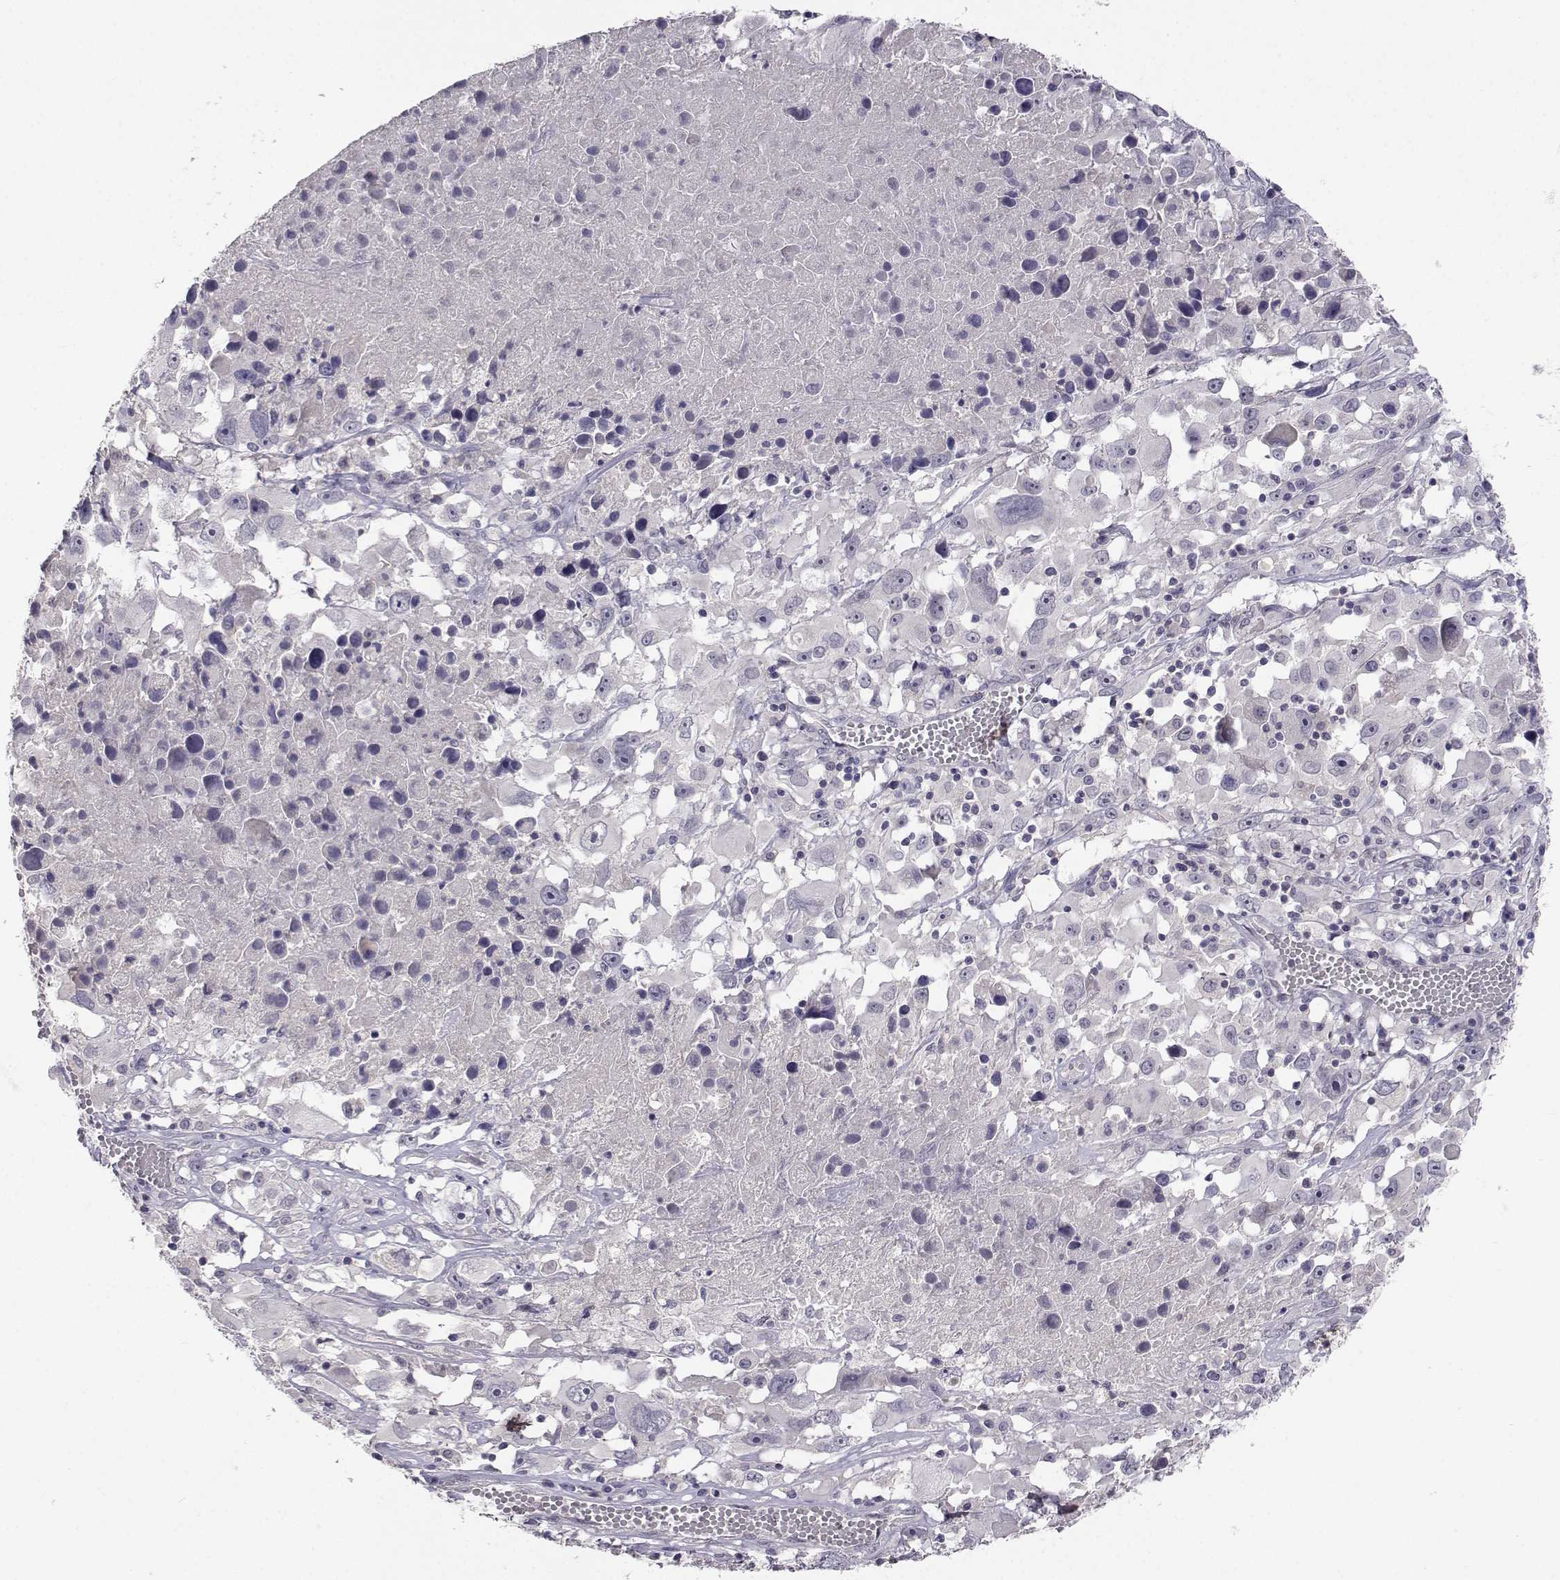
{"staining": {"intensity": "negative", "quantity": "none", "location": "none"}, "tissue": "melanoma", "cell_type": "Tumor cells", "image_type": "cancer", "snomed": [{"axis": "morphology", "description": "Malignant melanoma, Metastatic site"}, {"axis": "topography", "description": "Soft tissue"}], "caption": "Immunohistochemistry (IHC) photomicrograph of neoplastic tissue: melanoma stained with DAB (3,3'-diaminobenzidine) shows no significant protein expression in tumor cells. Brightfield microscopy of IHC stained with DAB (3,3'-diaminobenzidine) (brown) and hematoxylin (blue), captured at high magnification.", "gene": "SLC6A3", "patient": {"sex": "male", "age": 50}}